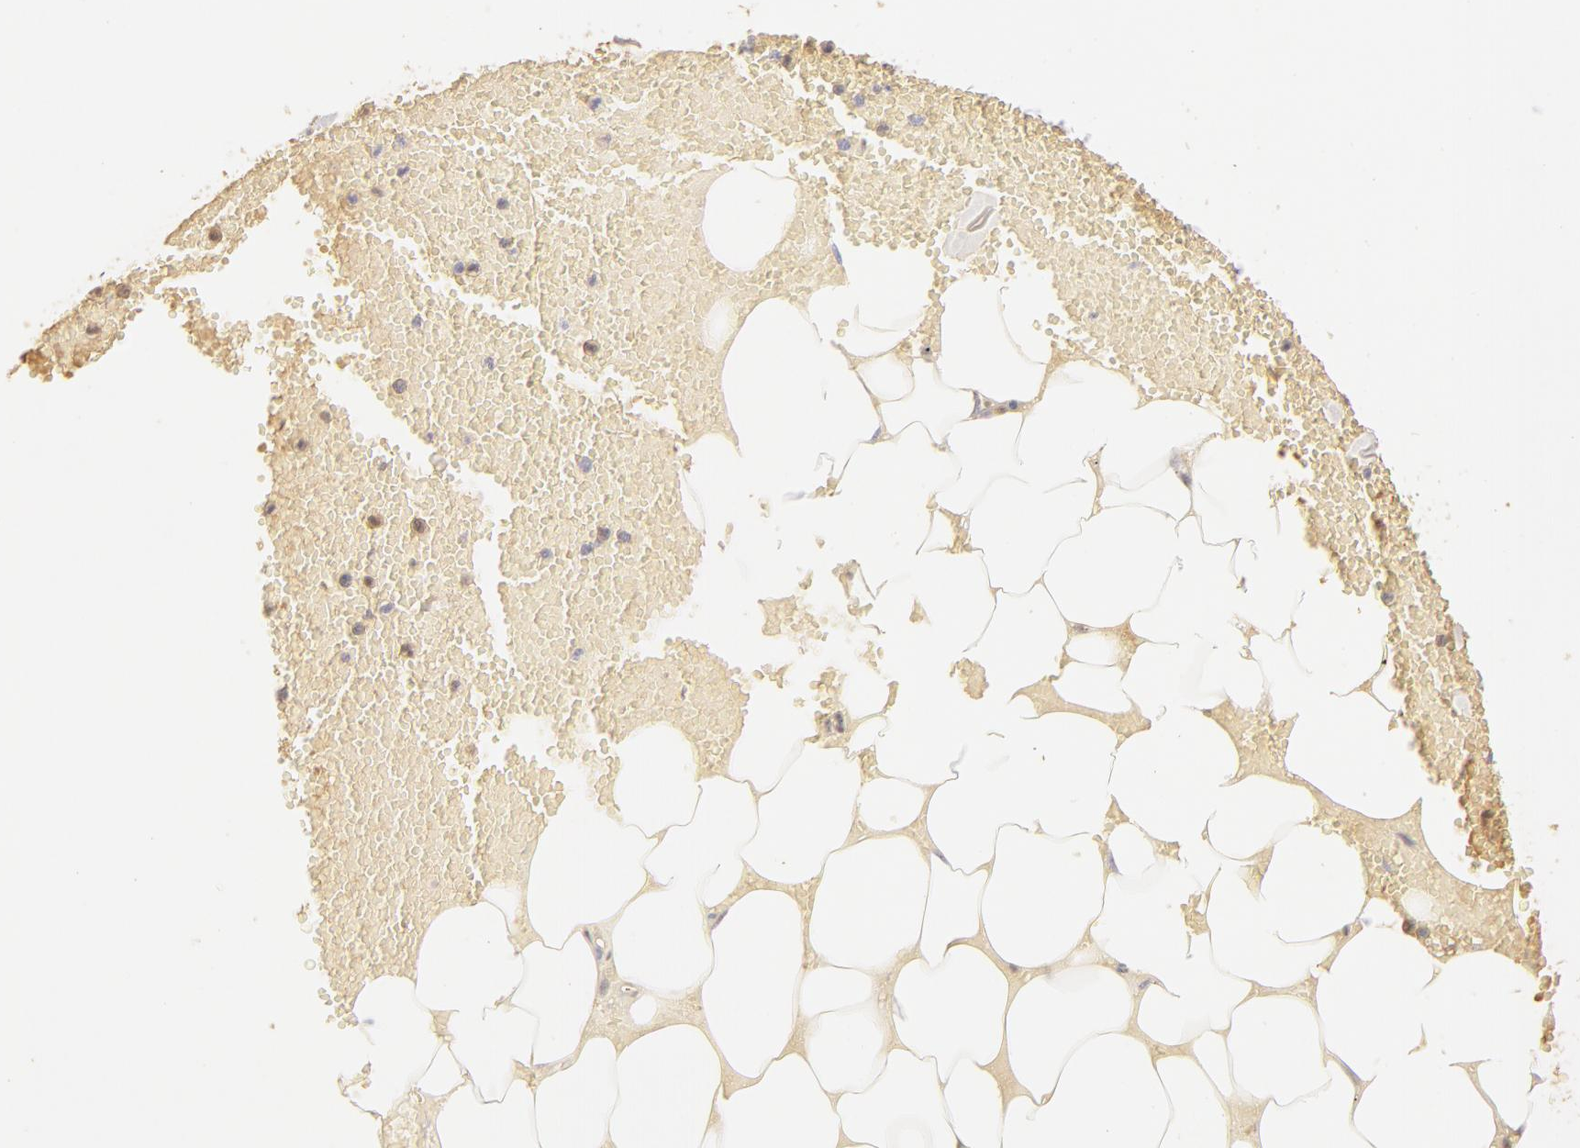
{"staining": {"intensity": "negative", "quantity": "none", "location": "none"}, "tissue": "adipose tissue", "cell_type": "Adipocytes", "image_type": "normal", "snomed": [{"axis": "morphology", "description": "Normal tissue, NOS"}, {"axis": "morphology", "description": "Inflammation, NOS"}, {"axis": "topography", "description": "Lymph node"}, {"axis": "topography", "description": "Peripheral nerve tissue"}], "caption": "High power microscopy photomicrograph of an immunohistochemistry (IHC) micrograph of normal adipose tissue, revealing no significant expression in adipocytes.", "gene": "CA2", "patient": {"sex": "male", "age": 52}}